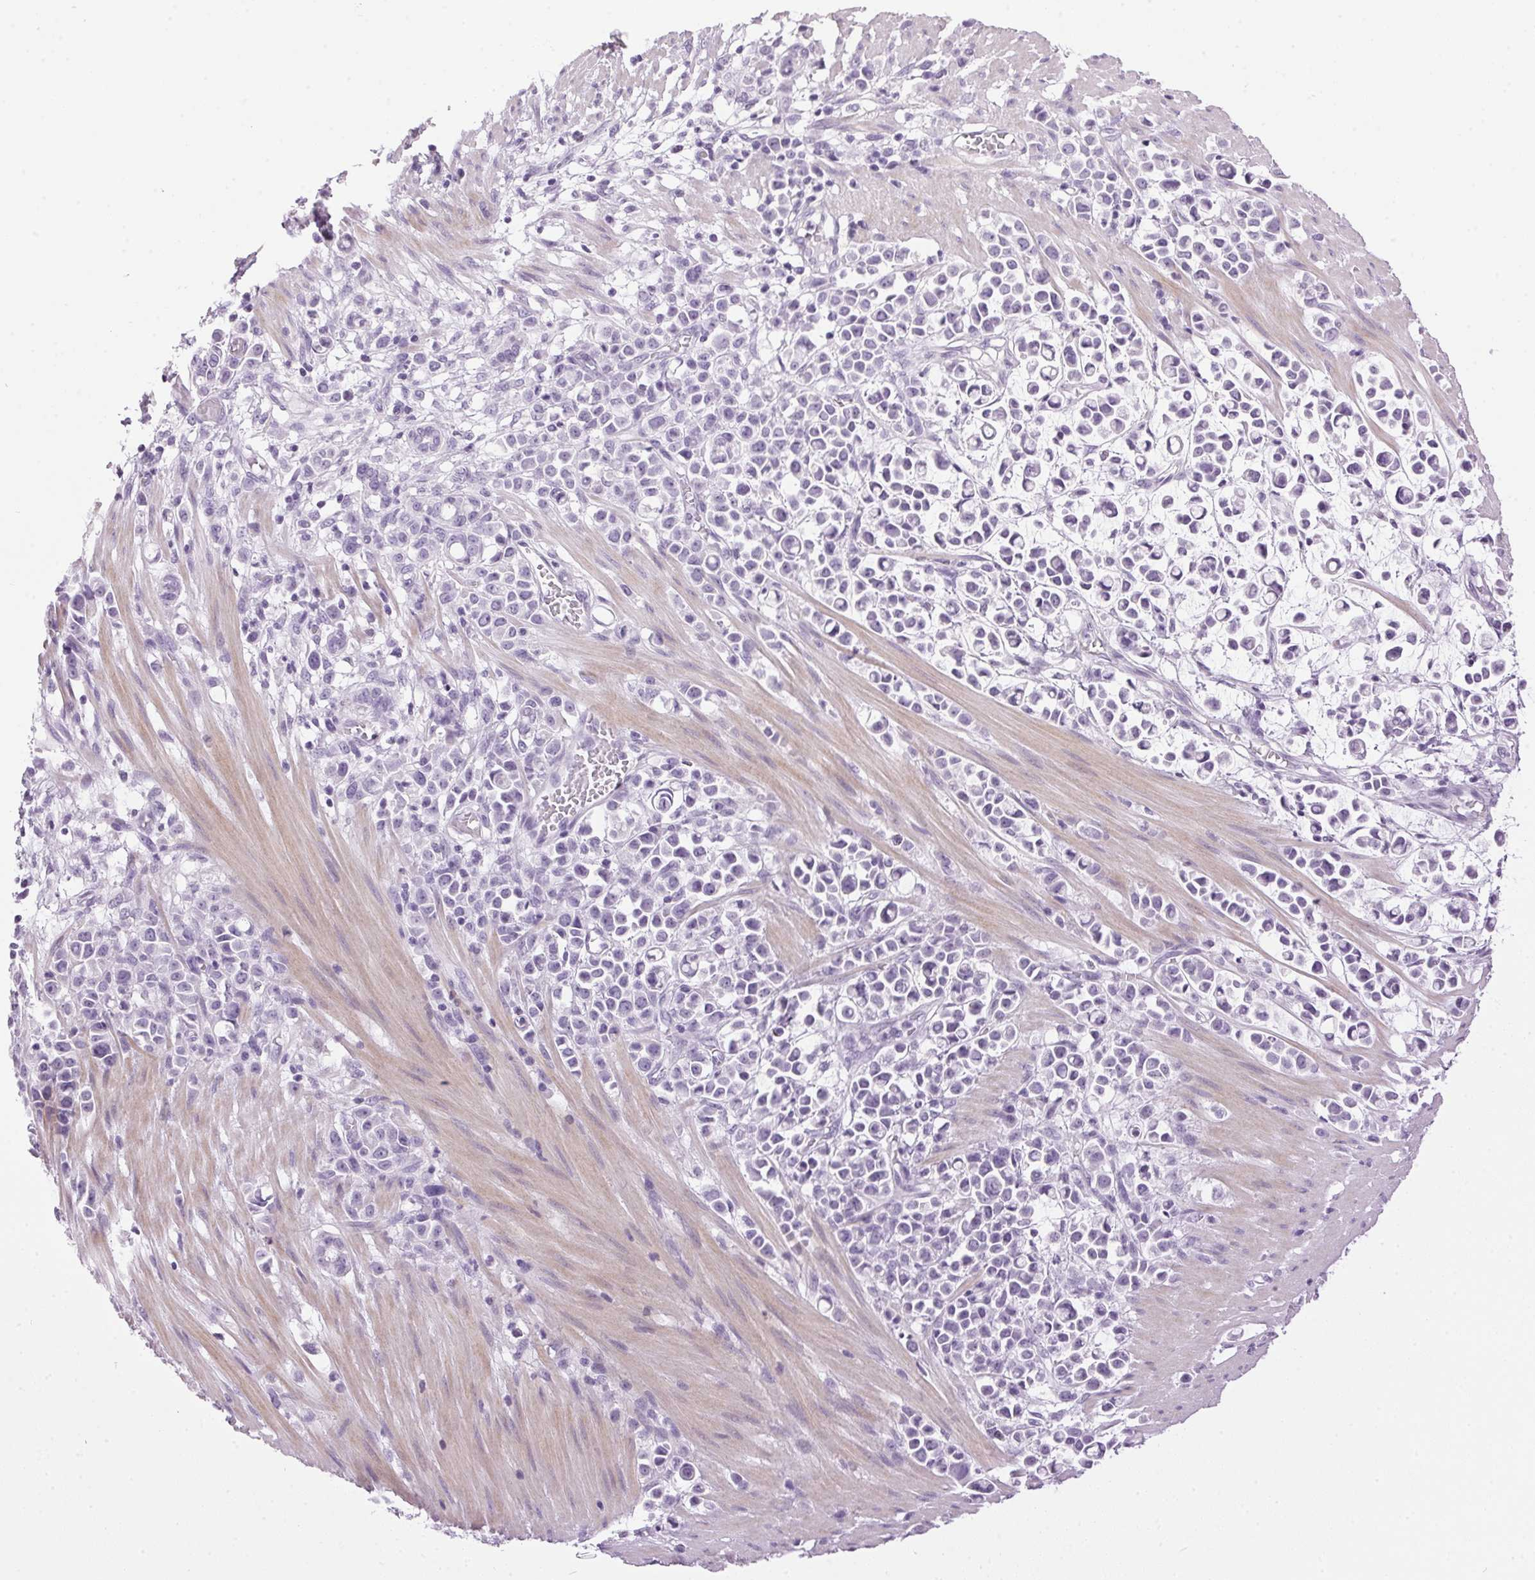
{"staining": {"intensity": "negative", "quantity": "none", "location": "none"}, "tissue": "stomach cancer", "cell_type": "Tumor cells", "image_type": "cancer", "snomed": [{"axis": "morphology", "description": "Adenocarcinoma, NOS"}, {"axis": "topography", "description": "Stomach"}], "caption": "A histopathology image of human stomach adenocarcinoma is negative for staining in tumor cells.", "gene": "SP7", "patient": {"sex": "male", "age": 82}}